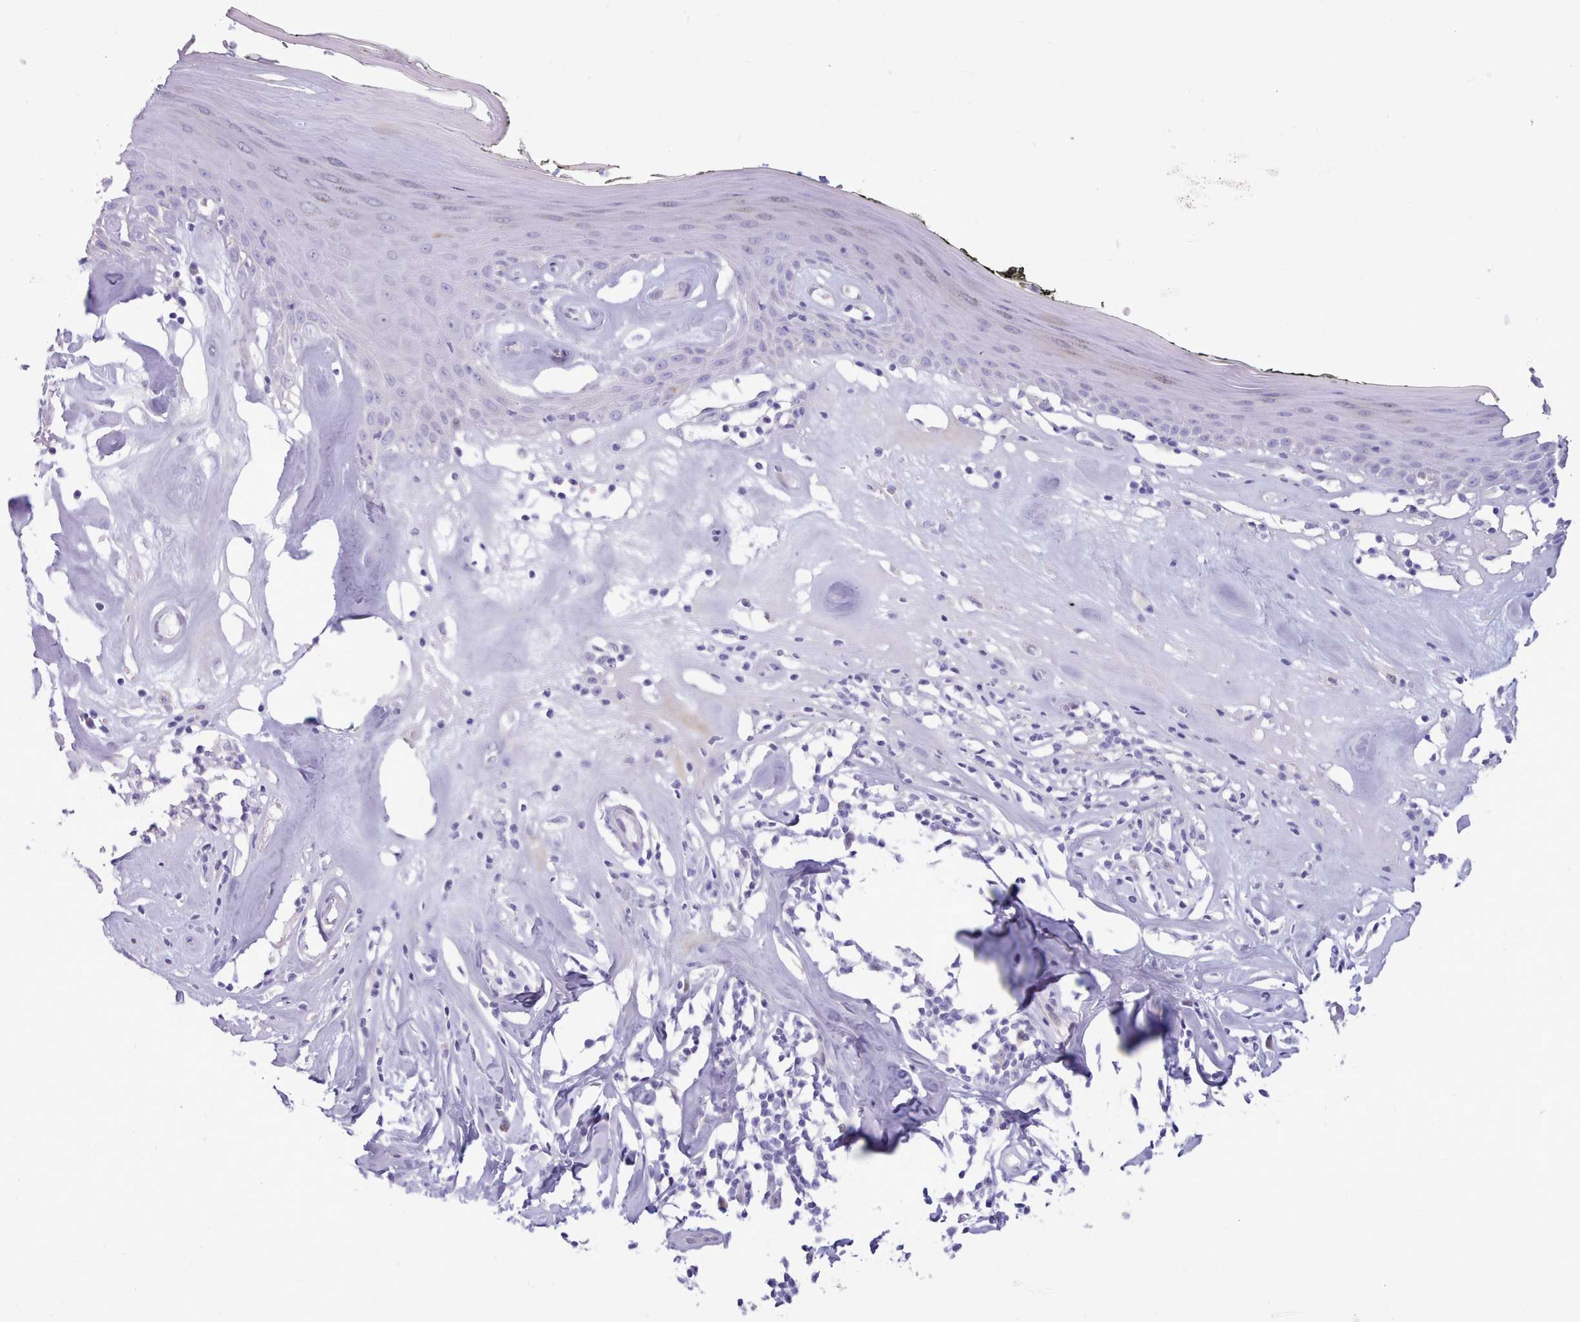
{"staining": {"intensity": "moderate", "quantity": "<25%", "location": "cytoplasmic/membranous"}, "tissue": "skin", "cell_type": "Epidermal cells", "image_type": "normal", "snomed": [{"axis": "morphology", "description": "Normal tissue, NOS"}, {"axis": "morphology", "description": "Inflammation, NOS"}, {"axis": "topography", "description": "Vulva"}], "caption": "The immunohistochemical stain highlights moderate cytoplasmic/membranous staining in epidermal cells of normal skin.", "gene": "TMEM253", "patient": {"sex": "female", "age": 84}}